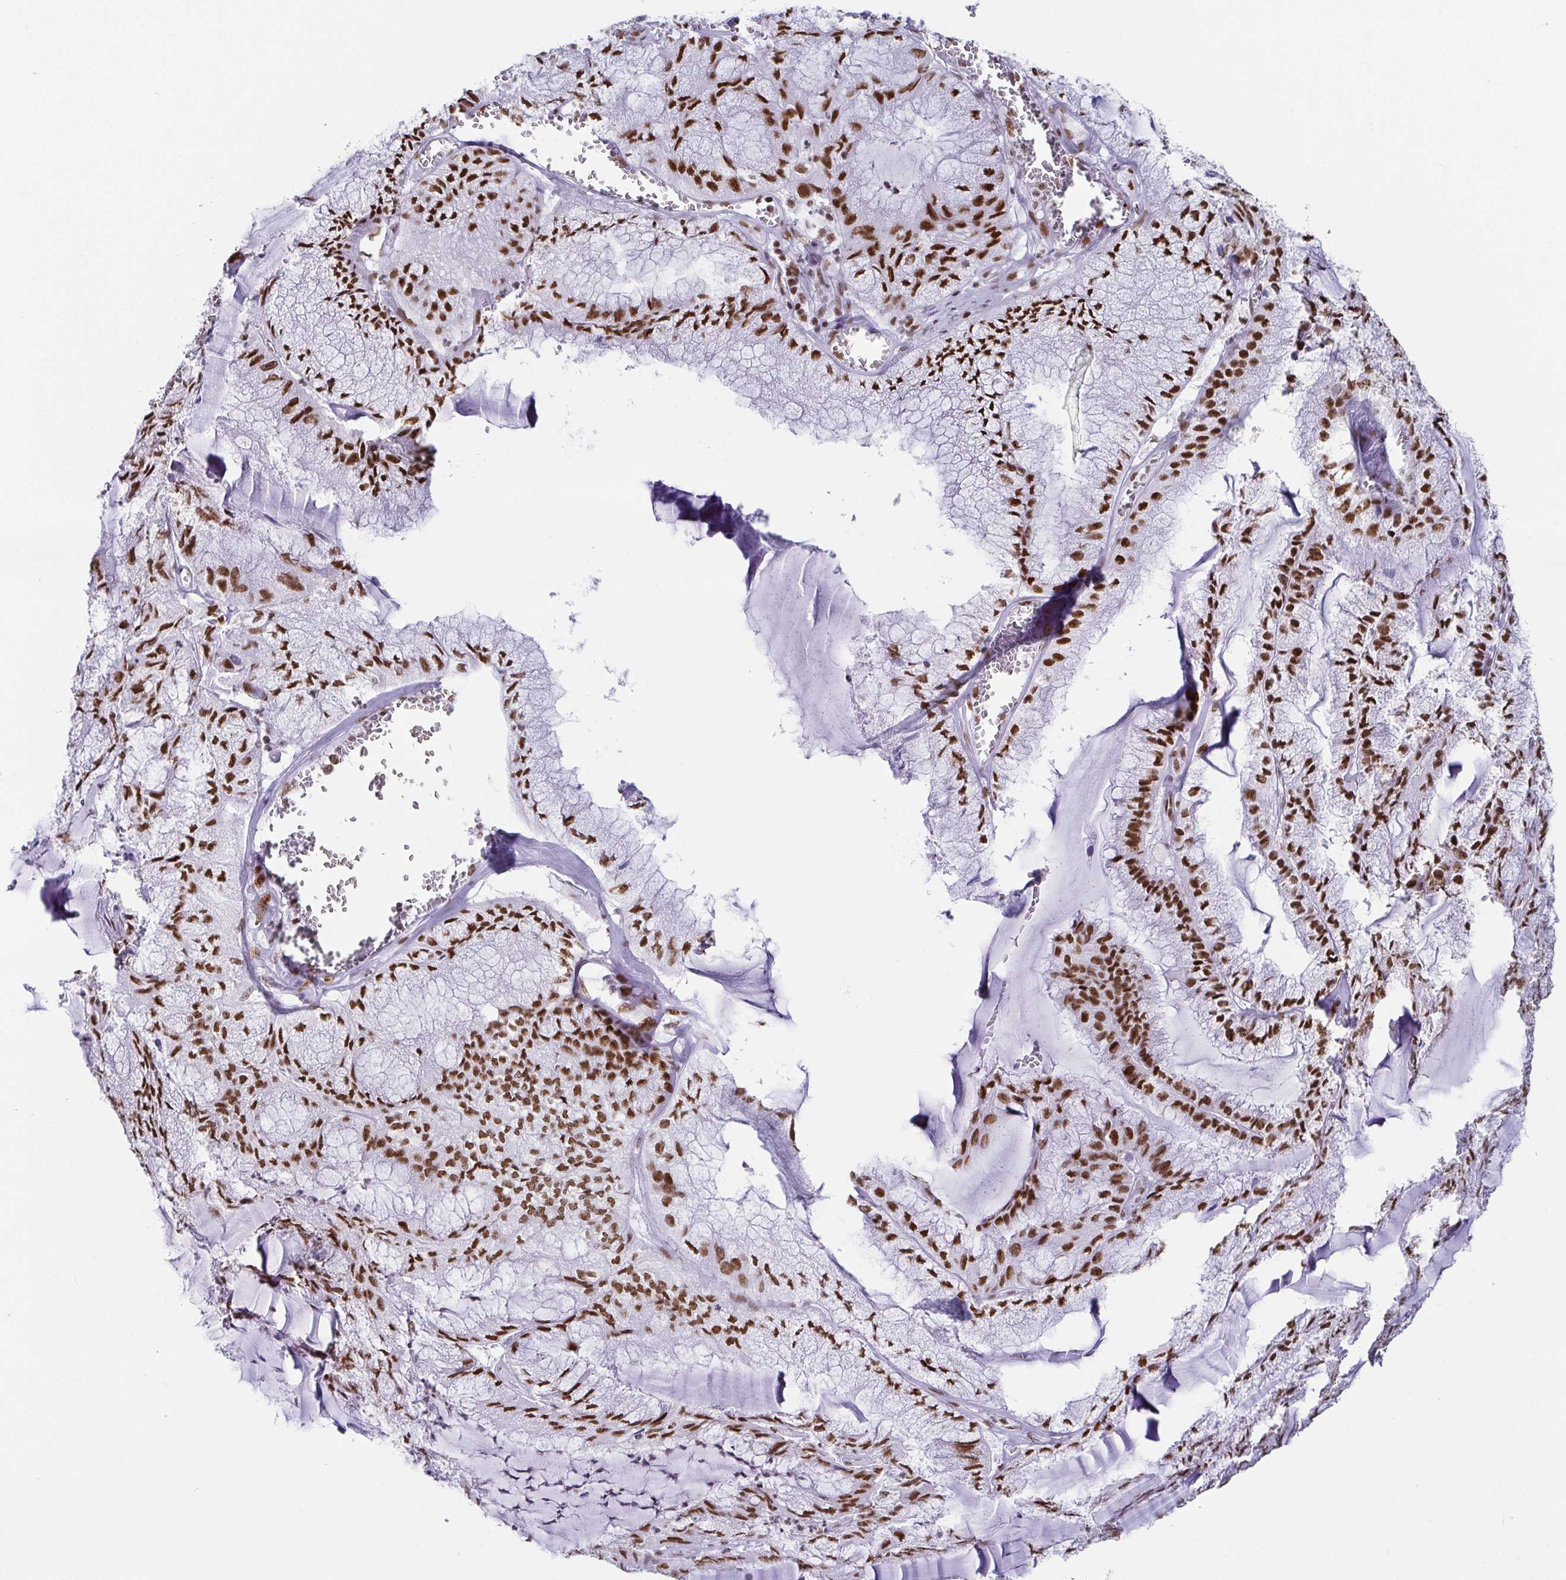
{"staining": {"intensity": "strong", "quantity": ">75%", "location": "nuclear"}, "tissue": "endometrial cancer", "cell_type": "Tumor cells", "image_type": "cancer", "snomed": [{"axis": "morphology", "description": "Carcinoma, NOS"}, {"axis": "topography", "description": "Endometrium"}], "caption": "DAB (3,3'-diaminobenzidine) immunohistochemical staining of human carcinoma (endometrial) shows strong nuclear protein expression in about >75% of tumor cells.", "gene": "EWSR1", "patient": {"sex": "female", "age": 62}}